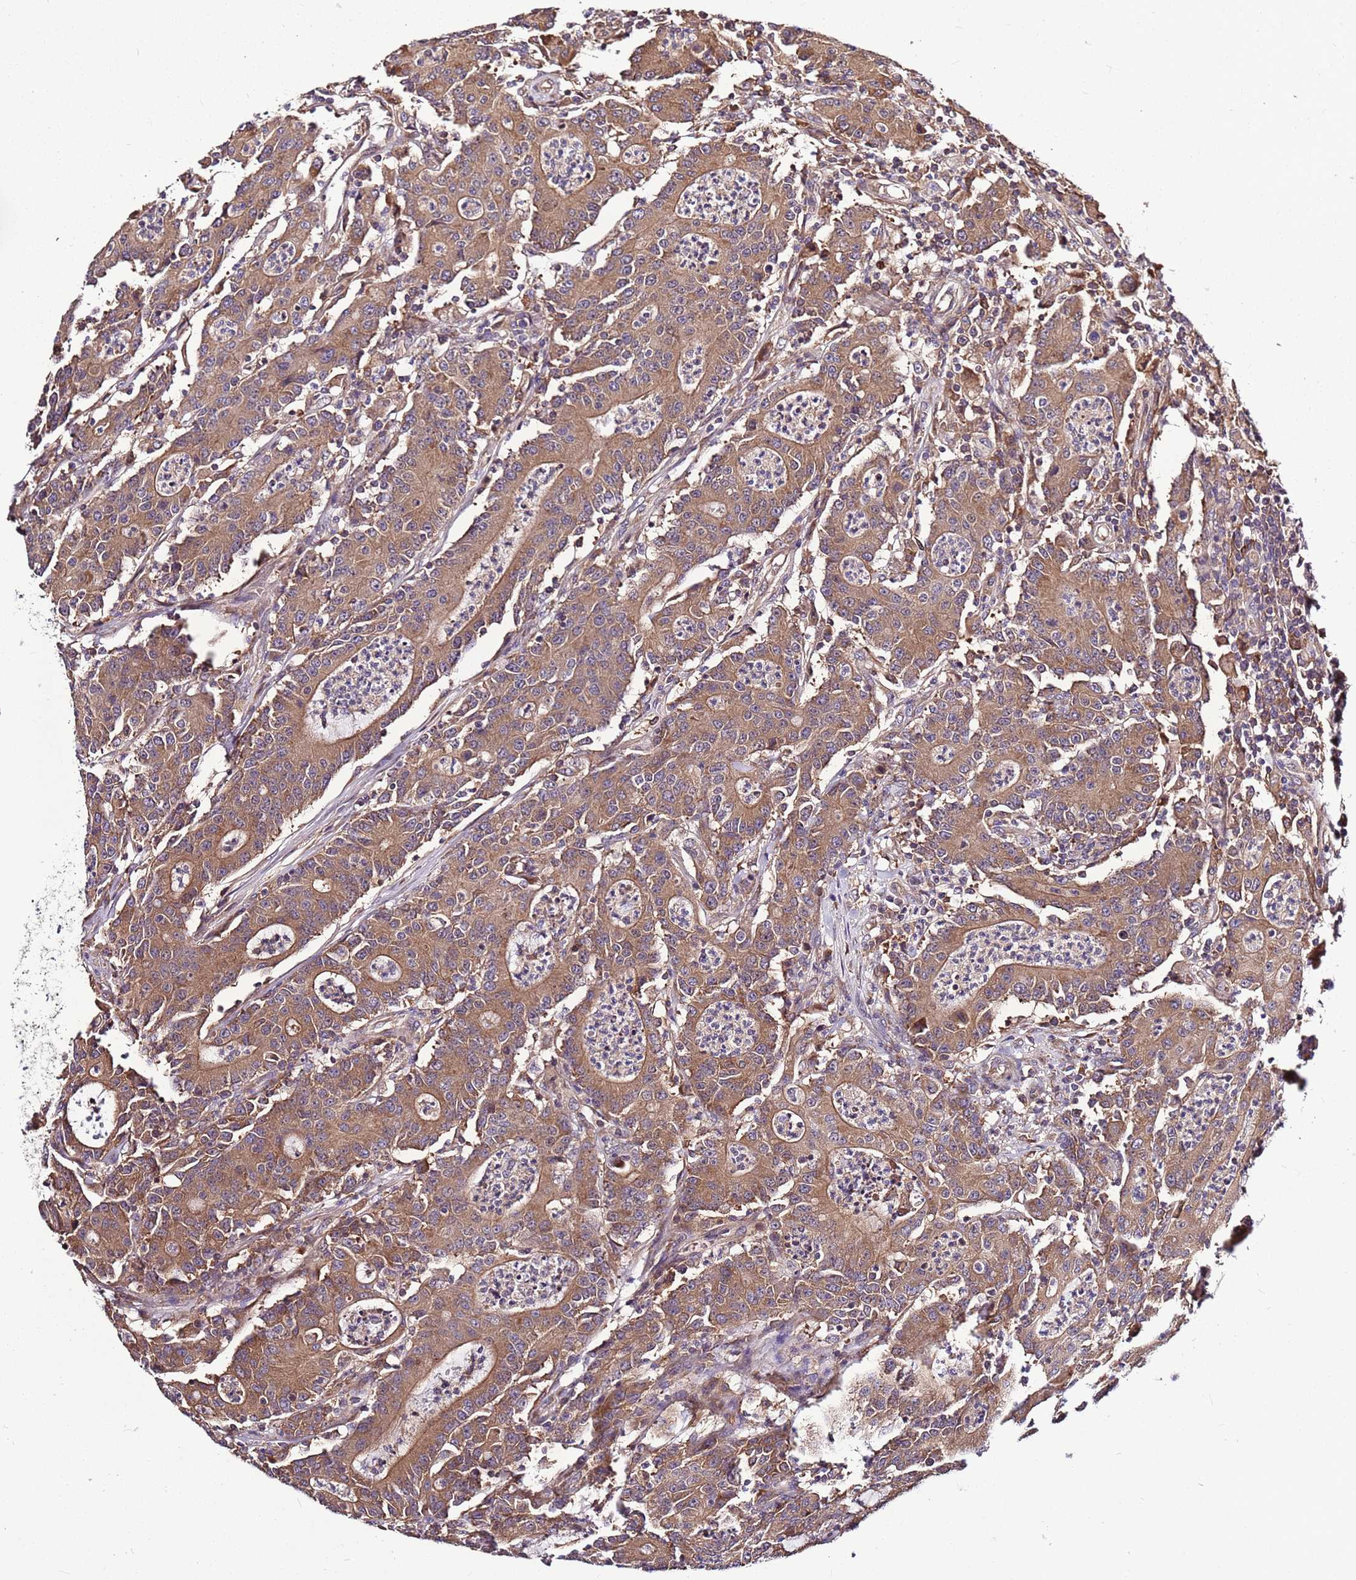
{"staining": {"intensity": "moderate", "quantity": ">75%", "location": "cytoplasmic/membranous"}, "tissue": "colorectal cancer", "cell_type": "Tumor cells", "image_type": "cancer", "snomed": [{"axis": "morphology", "description": "Adenocarcinoma, NOS"}, {"axis": "topography", "description": "Colon"}], "caption": "Colorectal adenocarcinoma tissue displays moderate cytoplasmic/membranous expression in approximately >75% of tumor cells, visualized by immunohistochemistry.", "gene": "ATXN2L", "patient": {"sex": "male", "age": 83}}